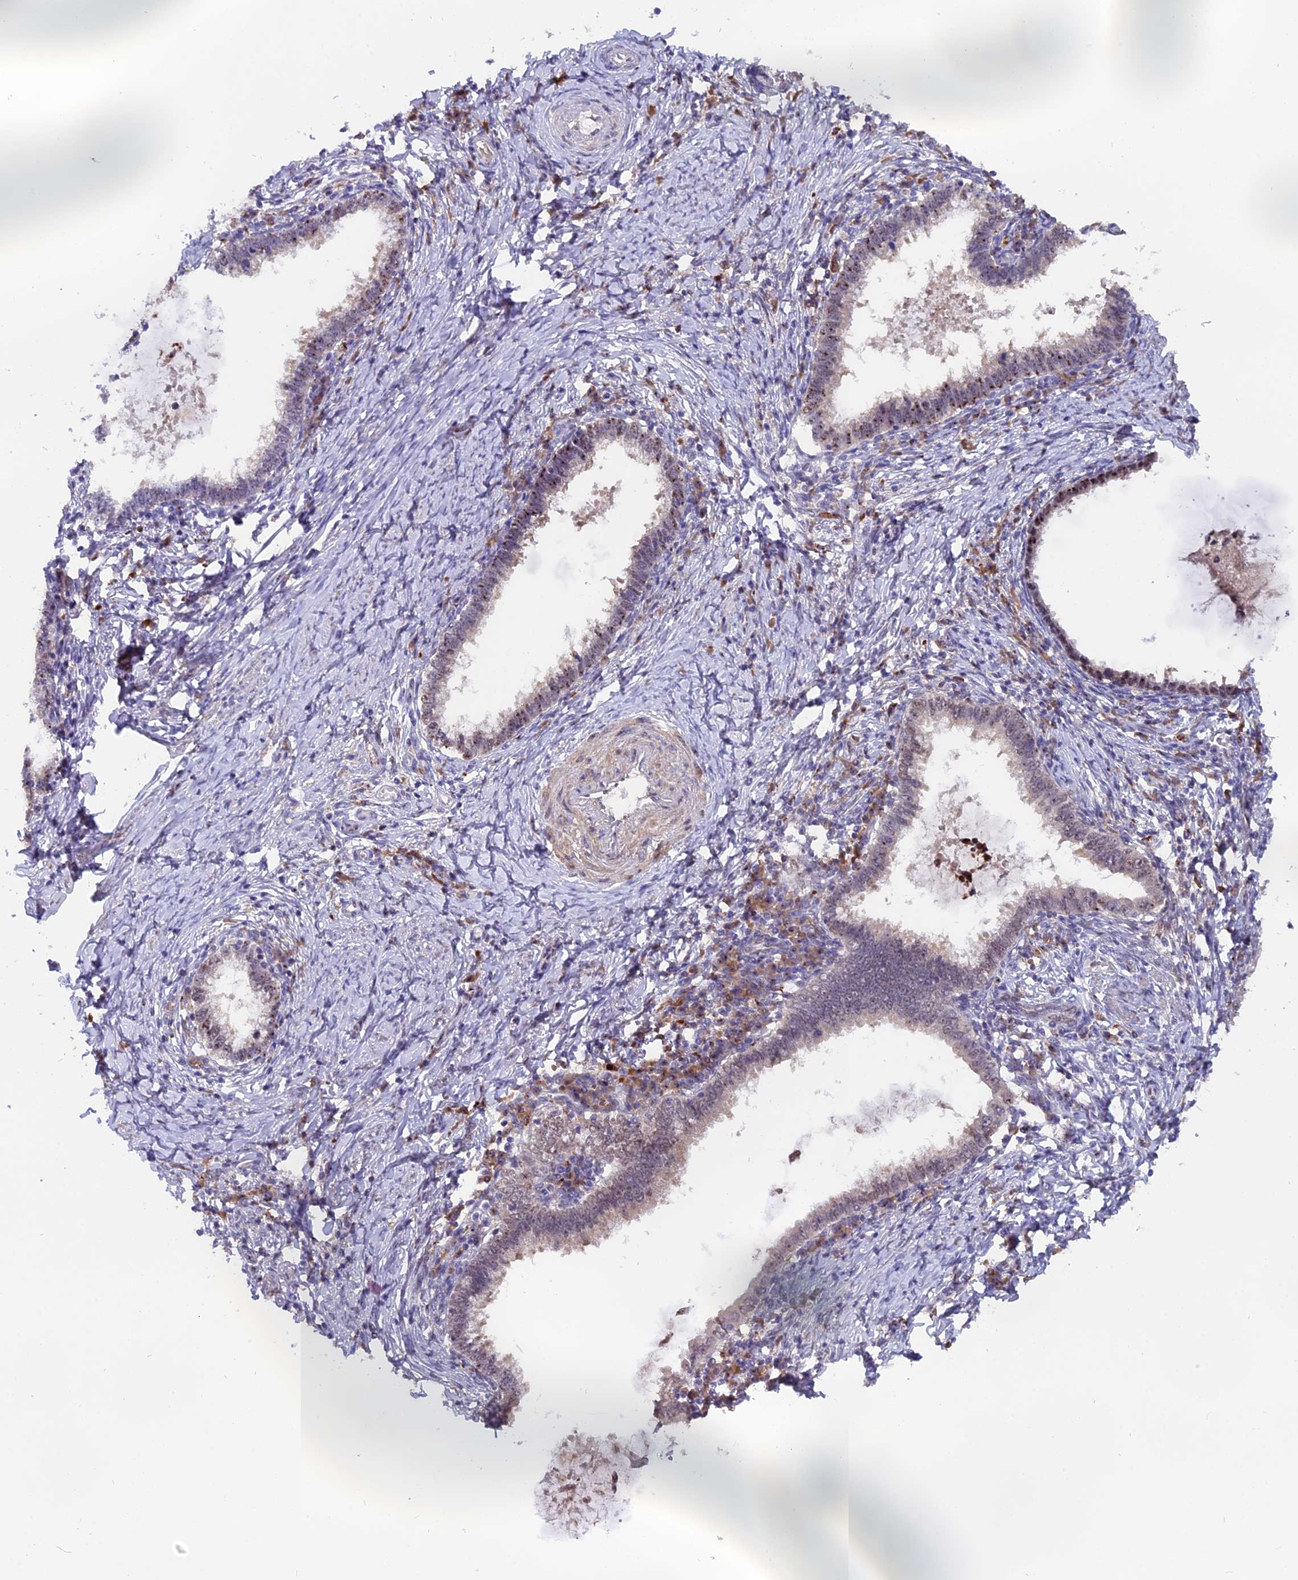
{"staining": {"intensity": "moderate", "quantity": "25%-75%", "location": "nuclear"}, "tissue": "cervical cancer", "cell_type": "Tumor cells", "image_type": "cancer", "snomed": [{"axis": "morphology", "description": "Adenocarcinoma, NOS"}, {"axis": "topography", "description": "Cervix"}], "caption": "An image of human cervical cancer (adenocarcinoma) stained for a protein demonstrates moderate nuclear brown staining in tumor cells. Nuclei are stained in blue.", "gene": "FAM118B", "patient": {"sex": "female", "age": 36}}